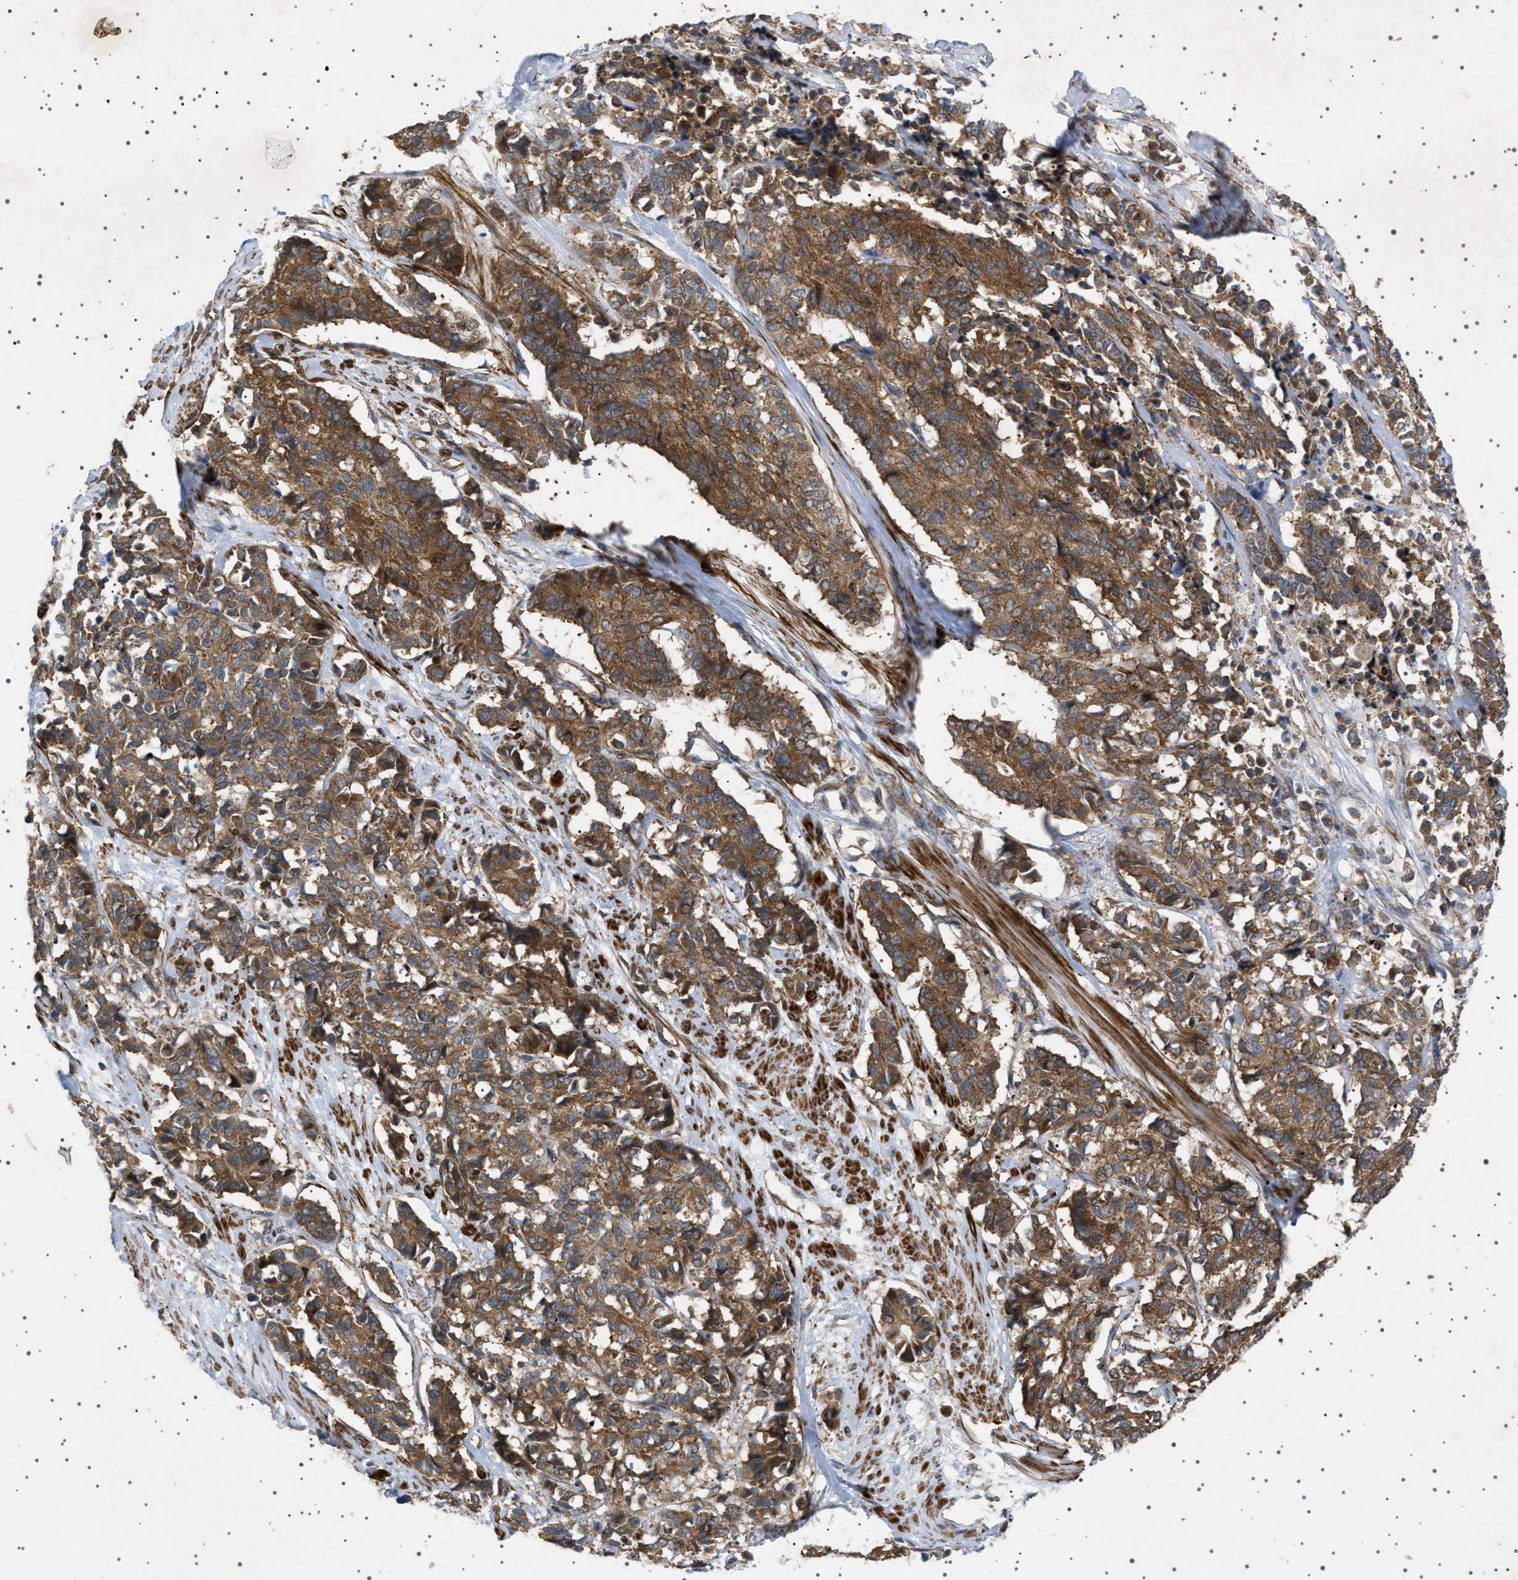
{"staining": {"intensity": "strong", "quantity": ">75%", "location": "cytoplasmic/membranous"}, "tissue": "cervical cancer", "cell_type": "Tumor cells", "image_type": "cancer", "snomed": [{"axis": "morphology", "description": "Squamous cell carcinoma, NOS"}, {"axis": "topography", "description": "Cervix"}], "caption": "Cervical squamous cell carcinoma tissue displays strong cytoplasmic/membranous positivity in about >75% of tumor cells, visualized by immunohistochemistry.", "gene": "CCDC186", "patient": {"sex": "female", "age": 35}}